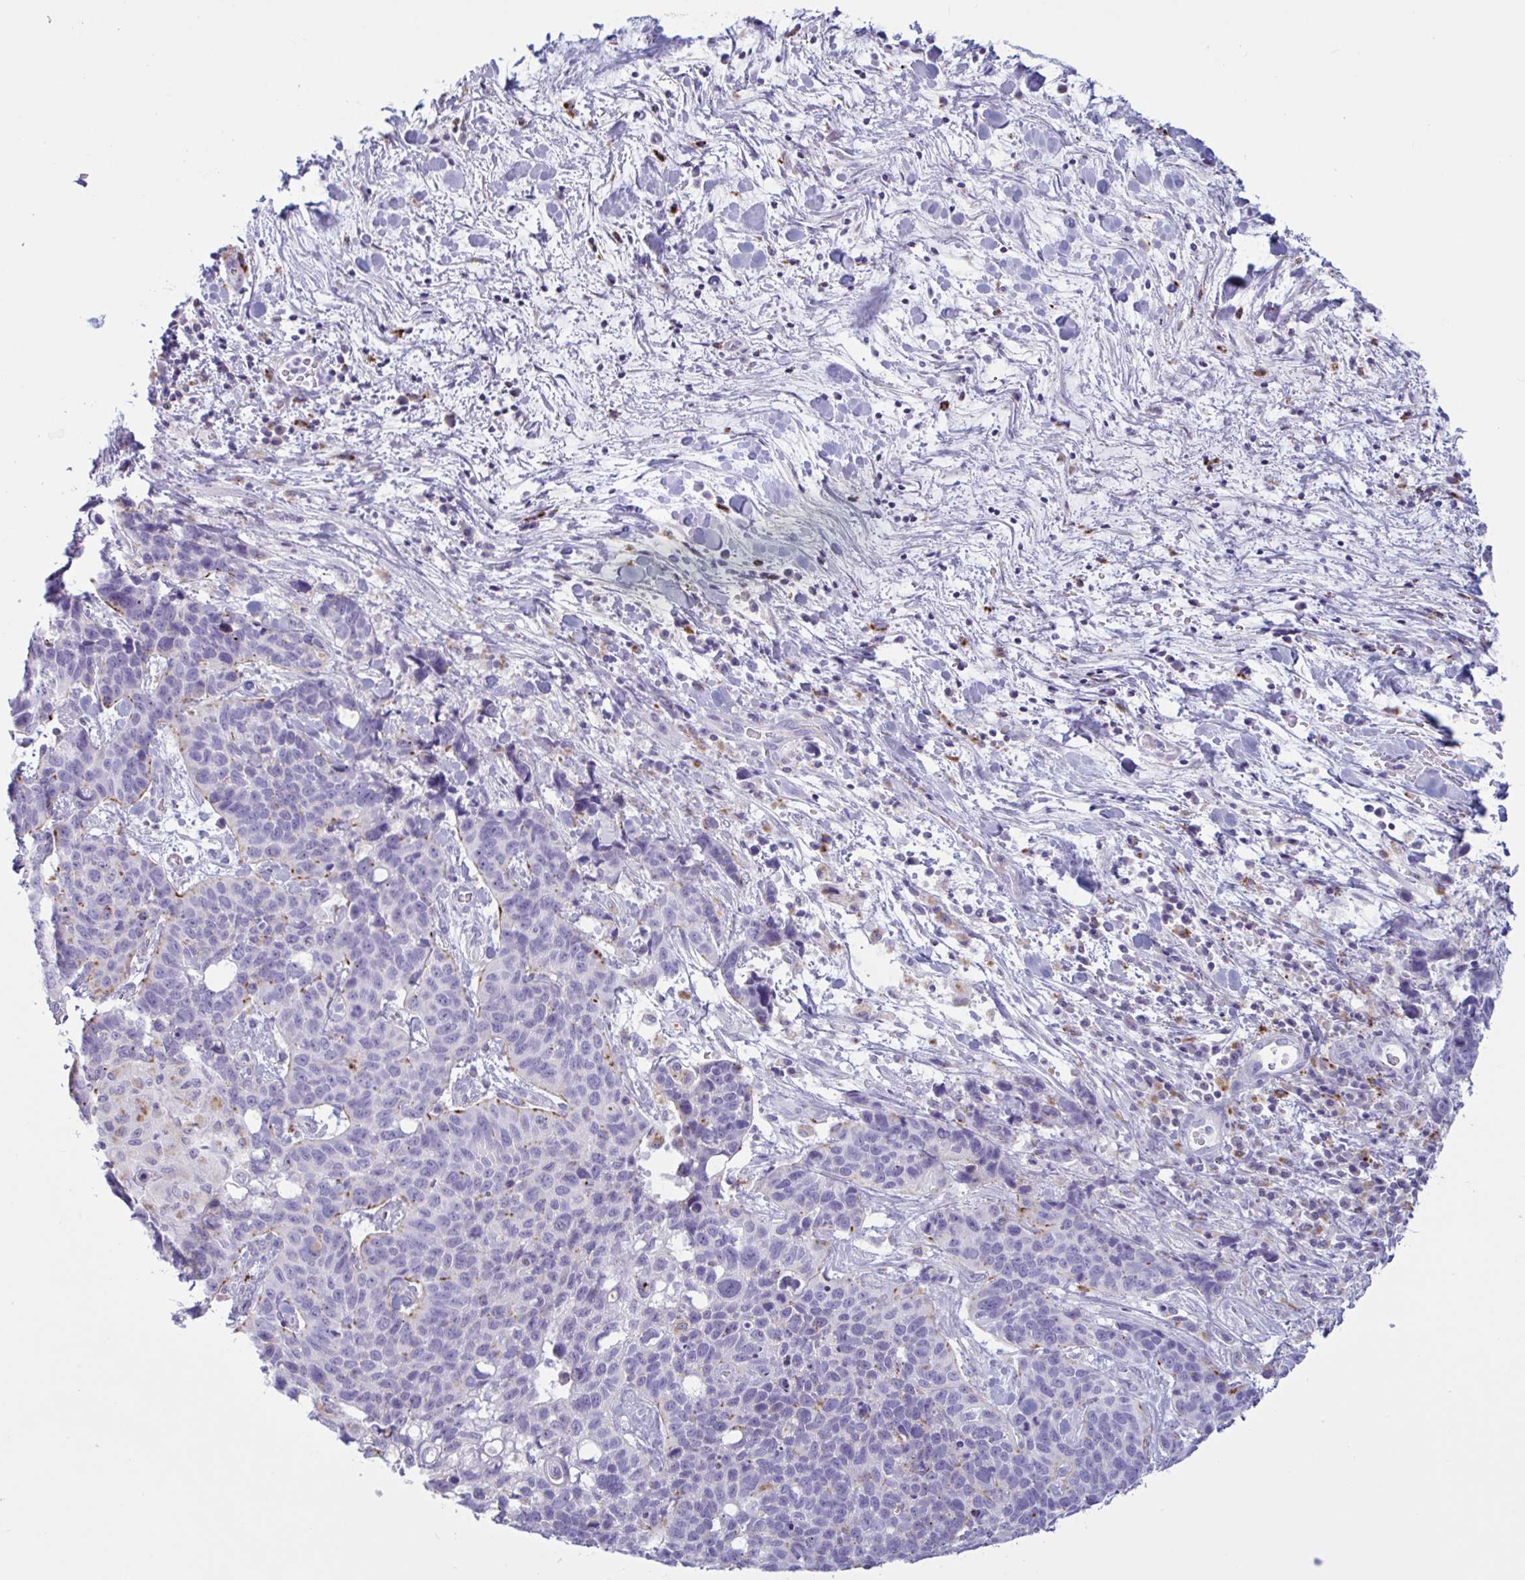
{"staining": {"intensity": "moderate", "quantity": "<25%", "location": "cytoplasmic/membranous"}, "tissue": "lung cancer", "cell_type": "Tumor cells", "image_type": "cancer", "snomed": [{"axis": "morphology", "description": "Squamous cell carcinoma, NOS"}, {"axis": "topography", "description": "Lung"}], "caption": "Tumor cells show low levels of moderate cytoplasmic/membranous expression in approximately <25% of cells in human lung cancer (squamous cell carcinoma).", "gene": "XCL1", "patient": {"sex": "male", "age": 62}}